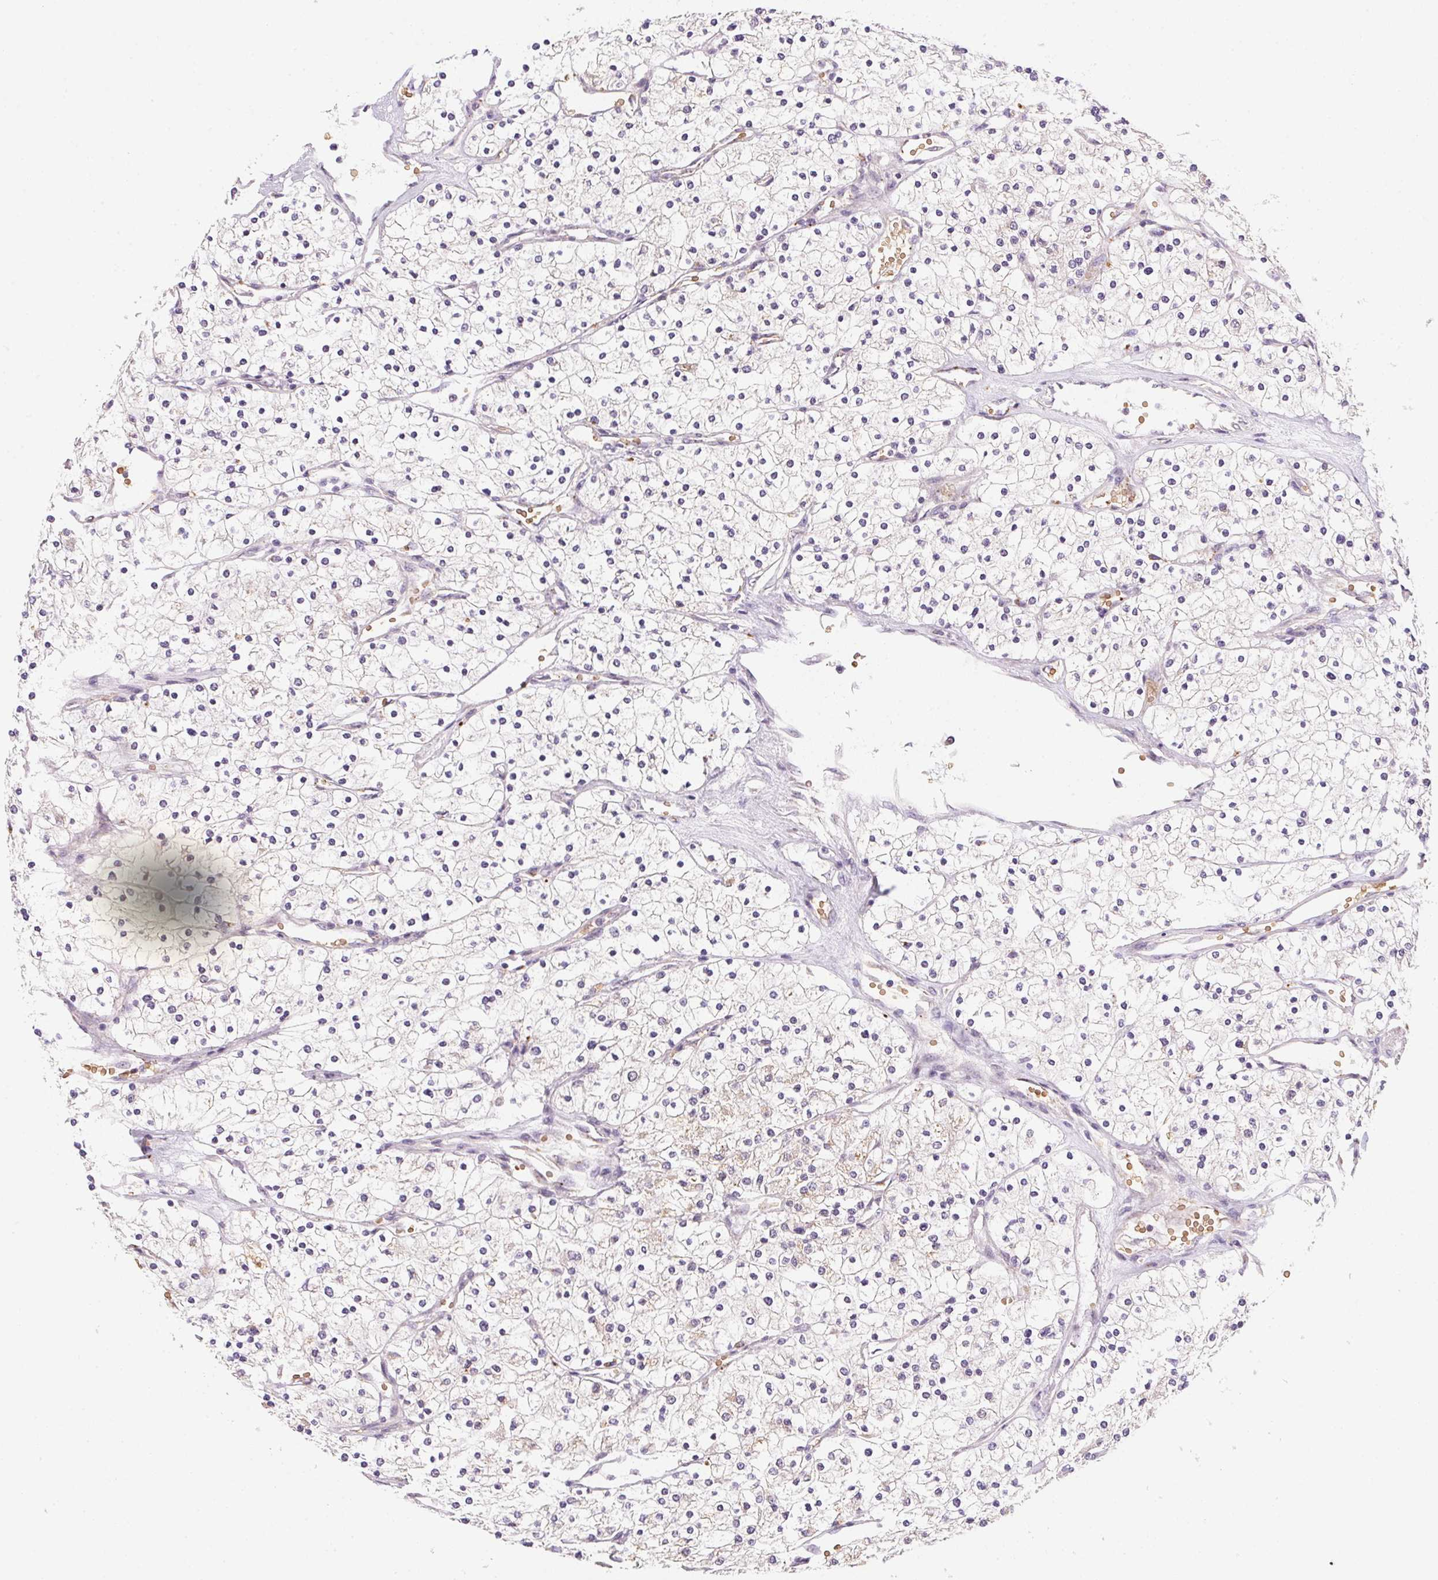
{"staining": {"intensity": "negative", "quantity": "none", "location": "none"}, "tissue": "renal cancer", "cell_type": "Tumor cells", "image_type": "cancer", "snomed": [{"axis": "morphology", "description": "Adenocarcinoma, NOS"}, {"axis": "topography", "description": "Kidney"}], "caption": "This is an immunohistochemistry image of adenocarcinoma (renal). There is no positivity in tumor cells.", "gene": "METTL13", "patient": {"sex": "male", "age": 80}}